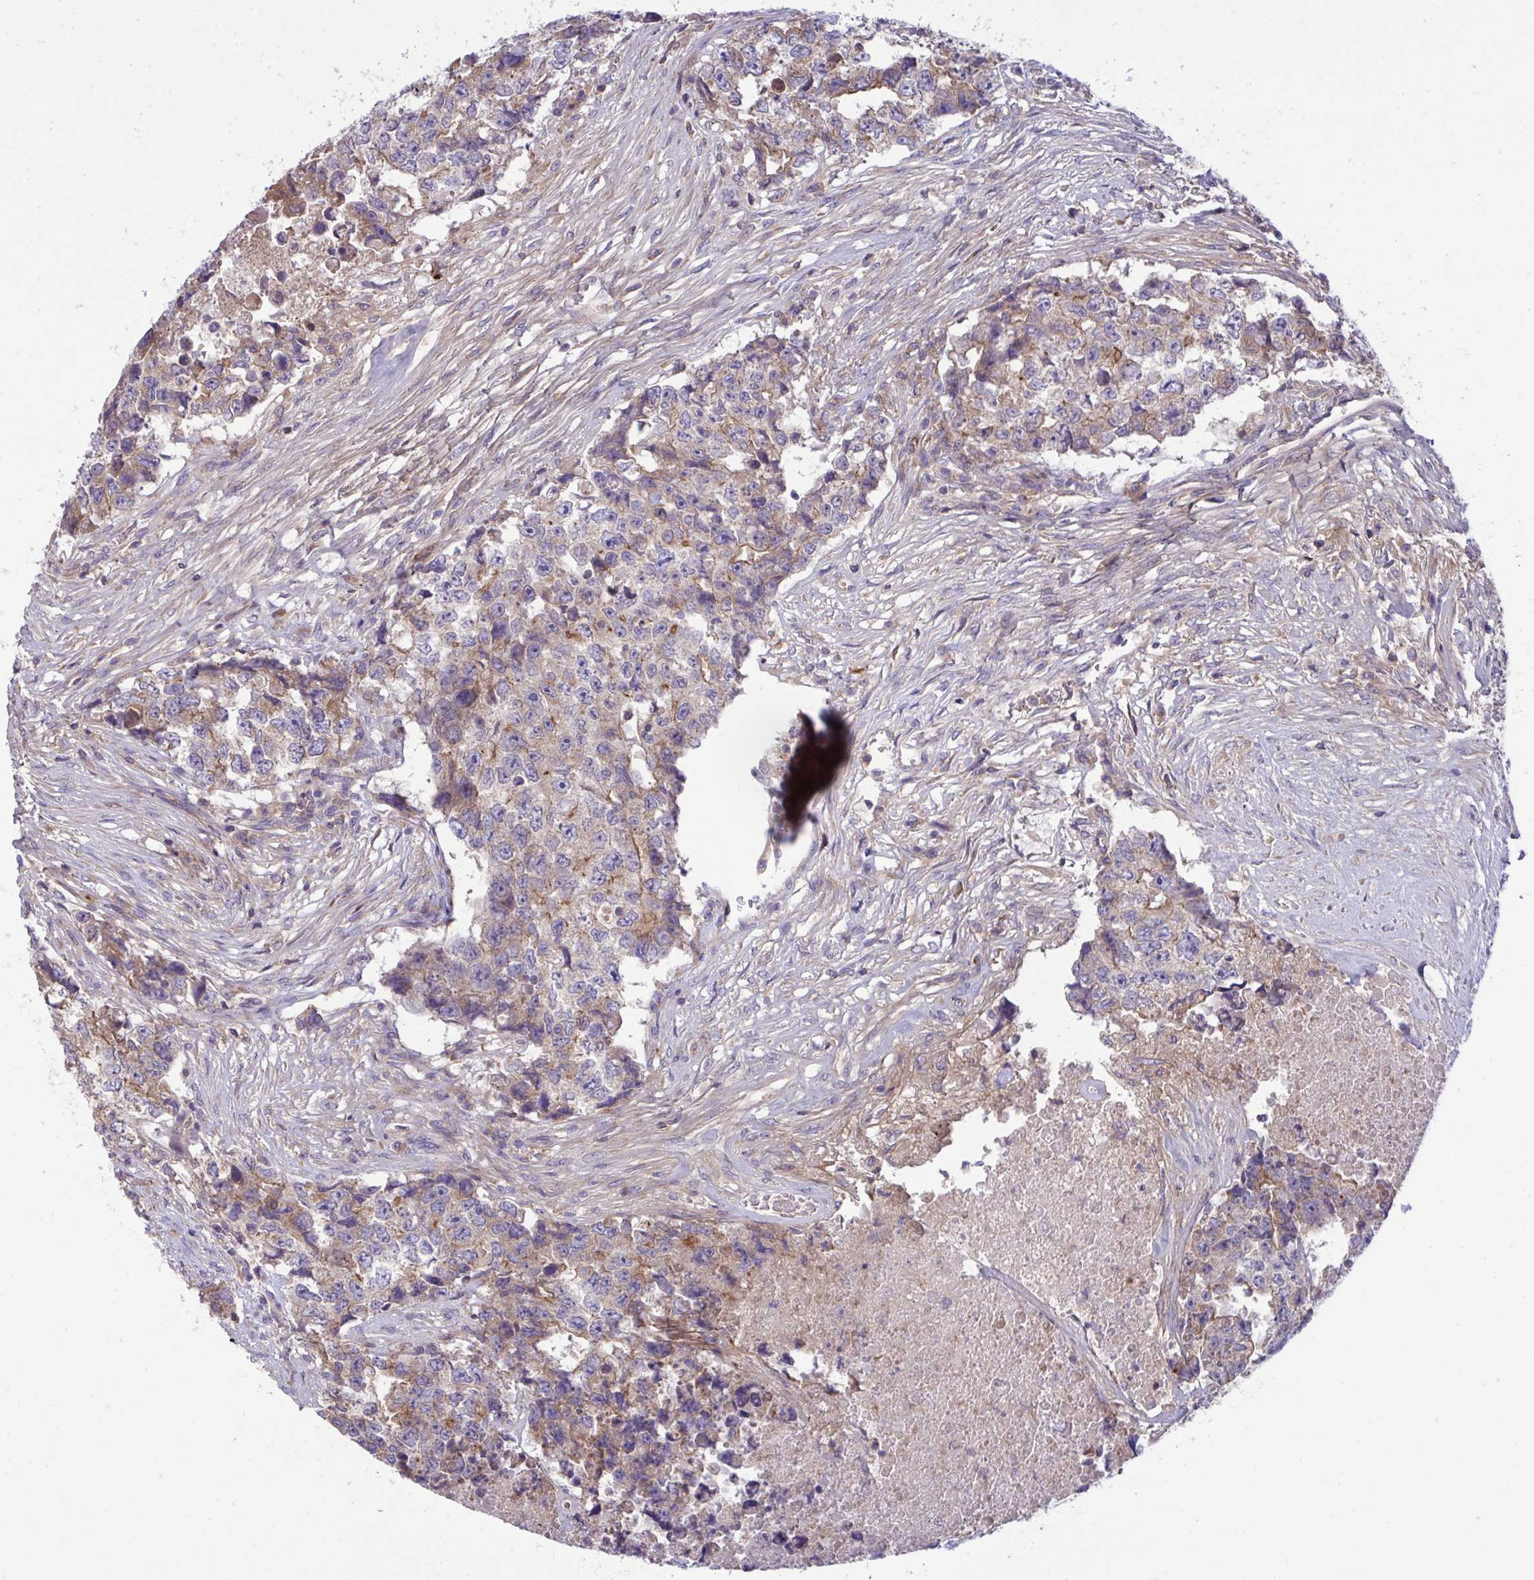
{"staining": {"intensity": "moderate", "quantity": "<25%", "location": "cytoplasmic/membranous"}, "tissue": "testis cancer", "cell_type": "Tumor cells", "image_type": "cancer", "snomed": [{"axis": "morphology", "description": "Carcinoma, Embryonal, NOS"}, {"axis": "topography", "description": "Testis"}], "caption": "Immunohistochemistry (IHC) of human testis embryonal carcinoma reveals low levels of moderate cytoplasmic/membranous expression in approximately <25% of tumor cells.", "gene": "GRB14", "patient": {"sex": "male", "age": 24}}